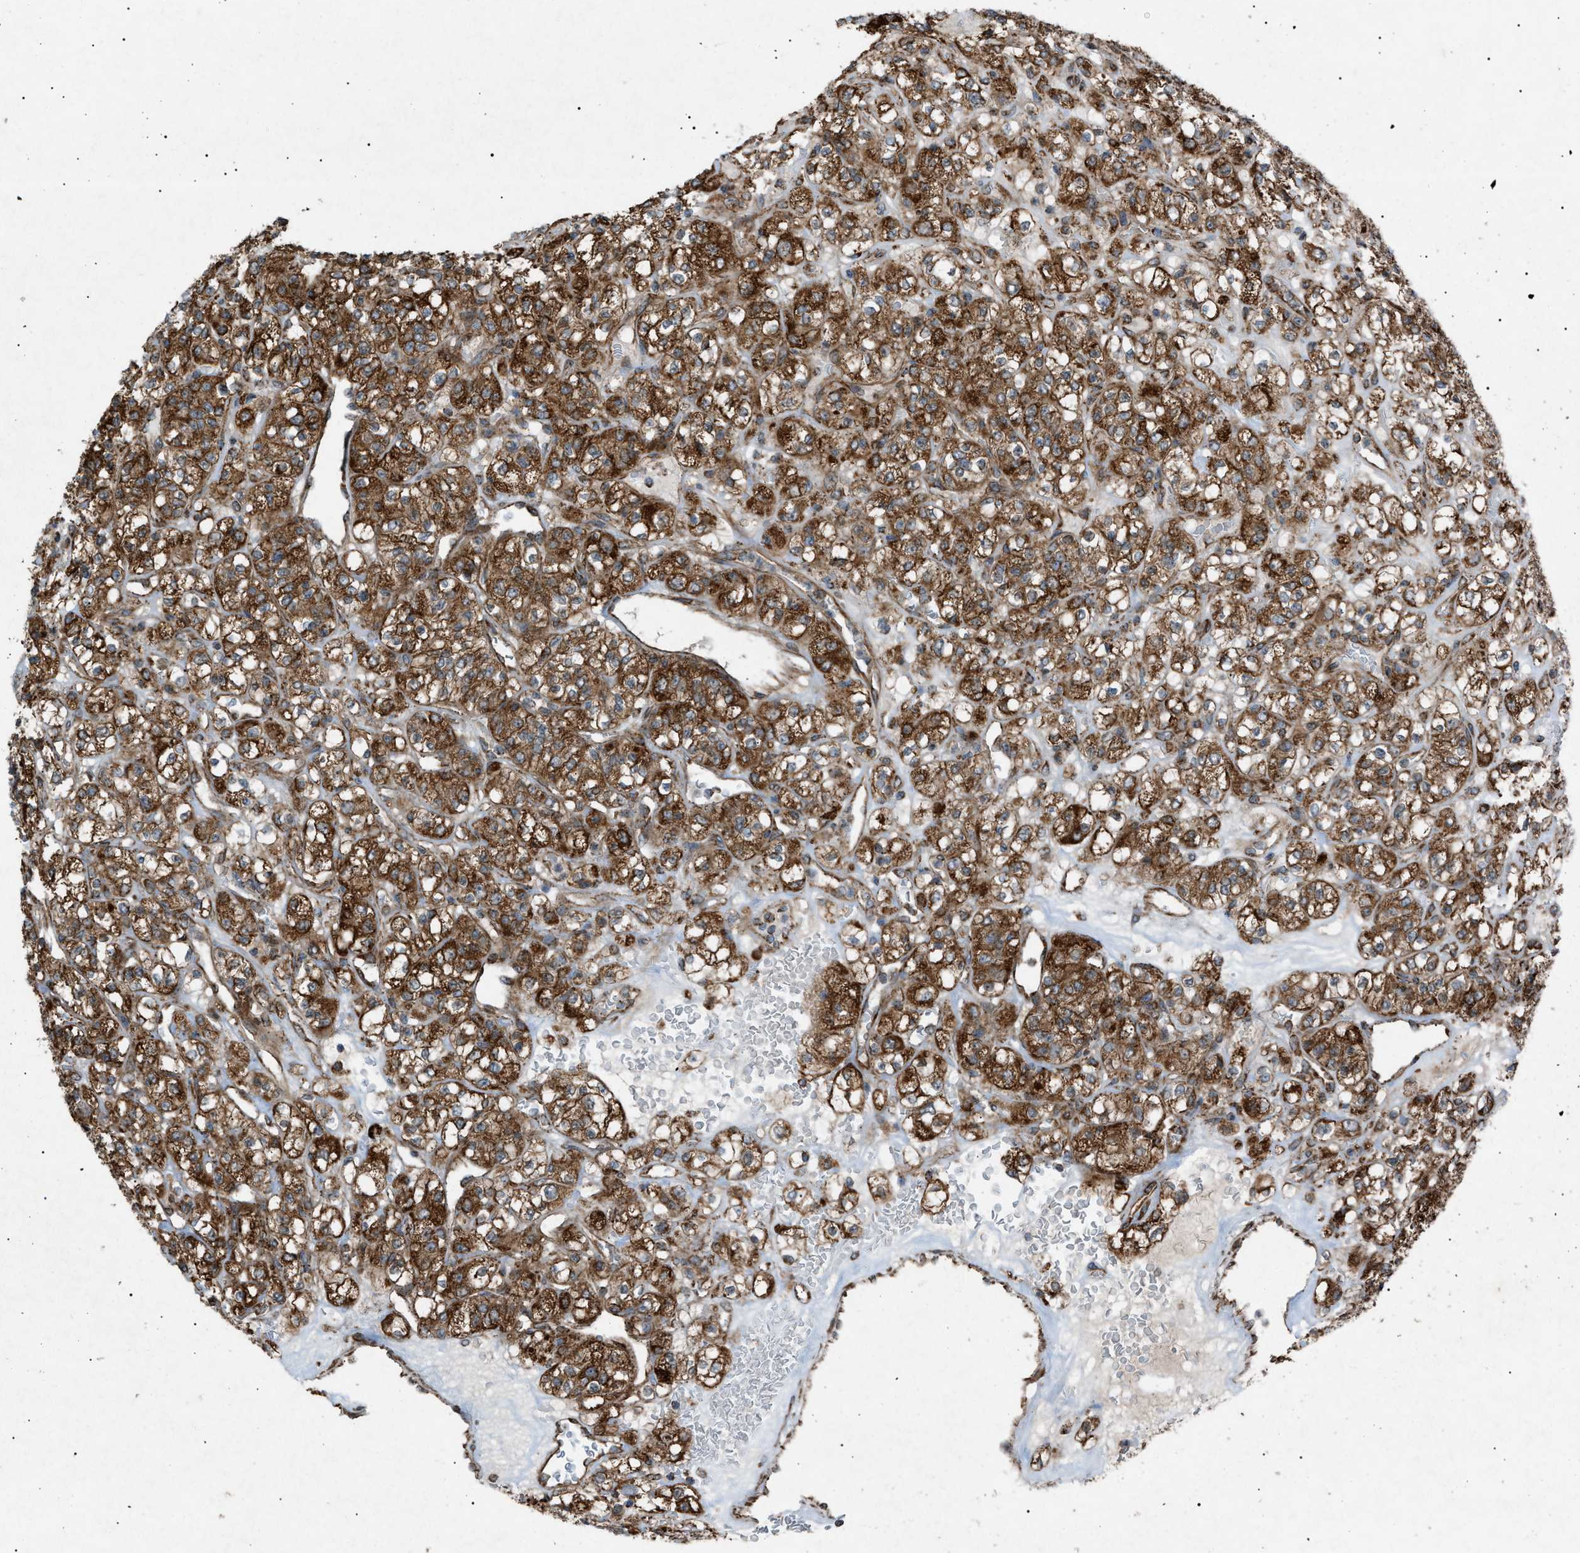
{"staining": {"intensity": "strong", "quantity": ">75%", "location": "cytoplasmic/membranous"}, "tissue": "renal cancer", "cell_type": "Tumor cells", "image_type": "cancer", "snomed": [{"axis": "morphology", "description": "Normal tissue, NOS"}, {"axis": "morphology", "description": "Adenocarcinoma, NOS"}, {"axis": "topography", "description": "Kidney"}], "caption": "Protein staining displays strong cytoplasmic/membranous positivity in approximately >75% of tumor cells in renal cancer (adenocarcinoma).", "gene": "C1GALT1C1", "patient": {"sex": "female", "age": 72}}